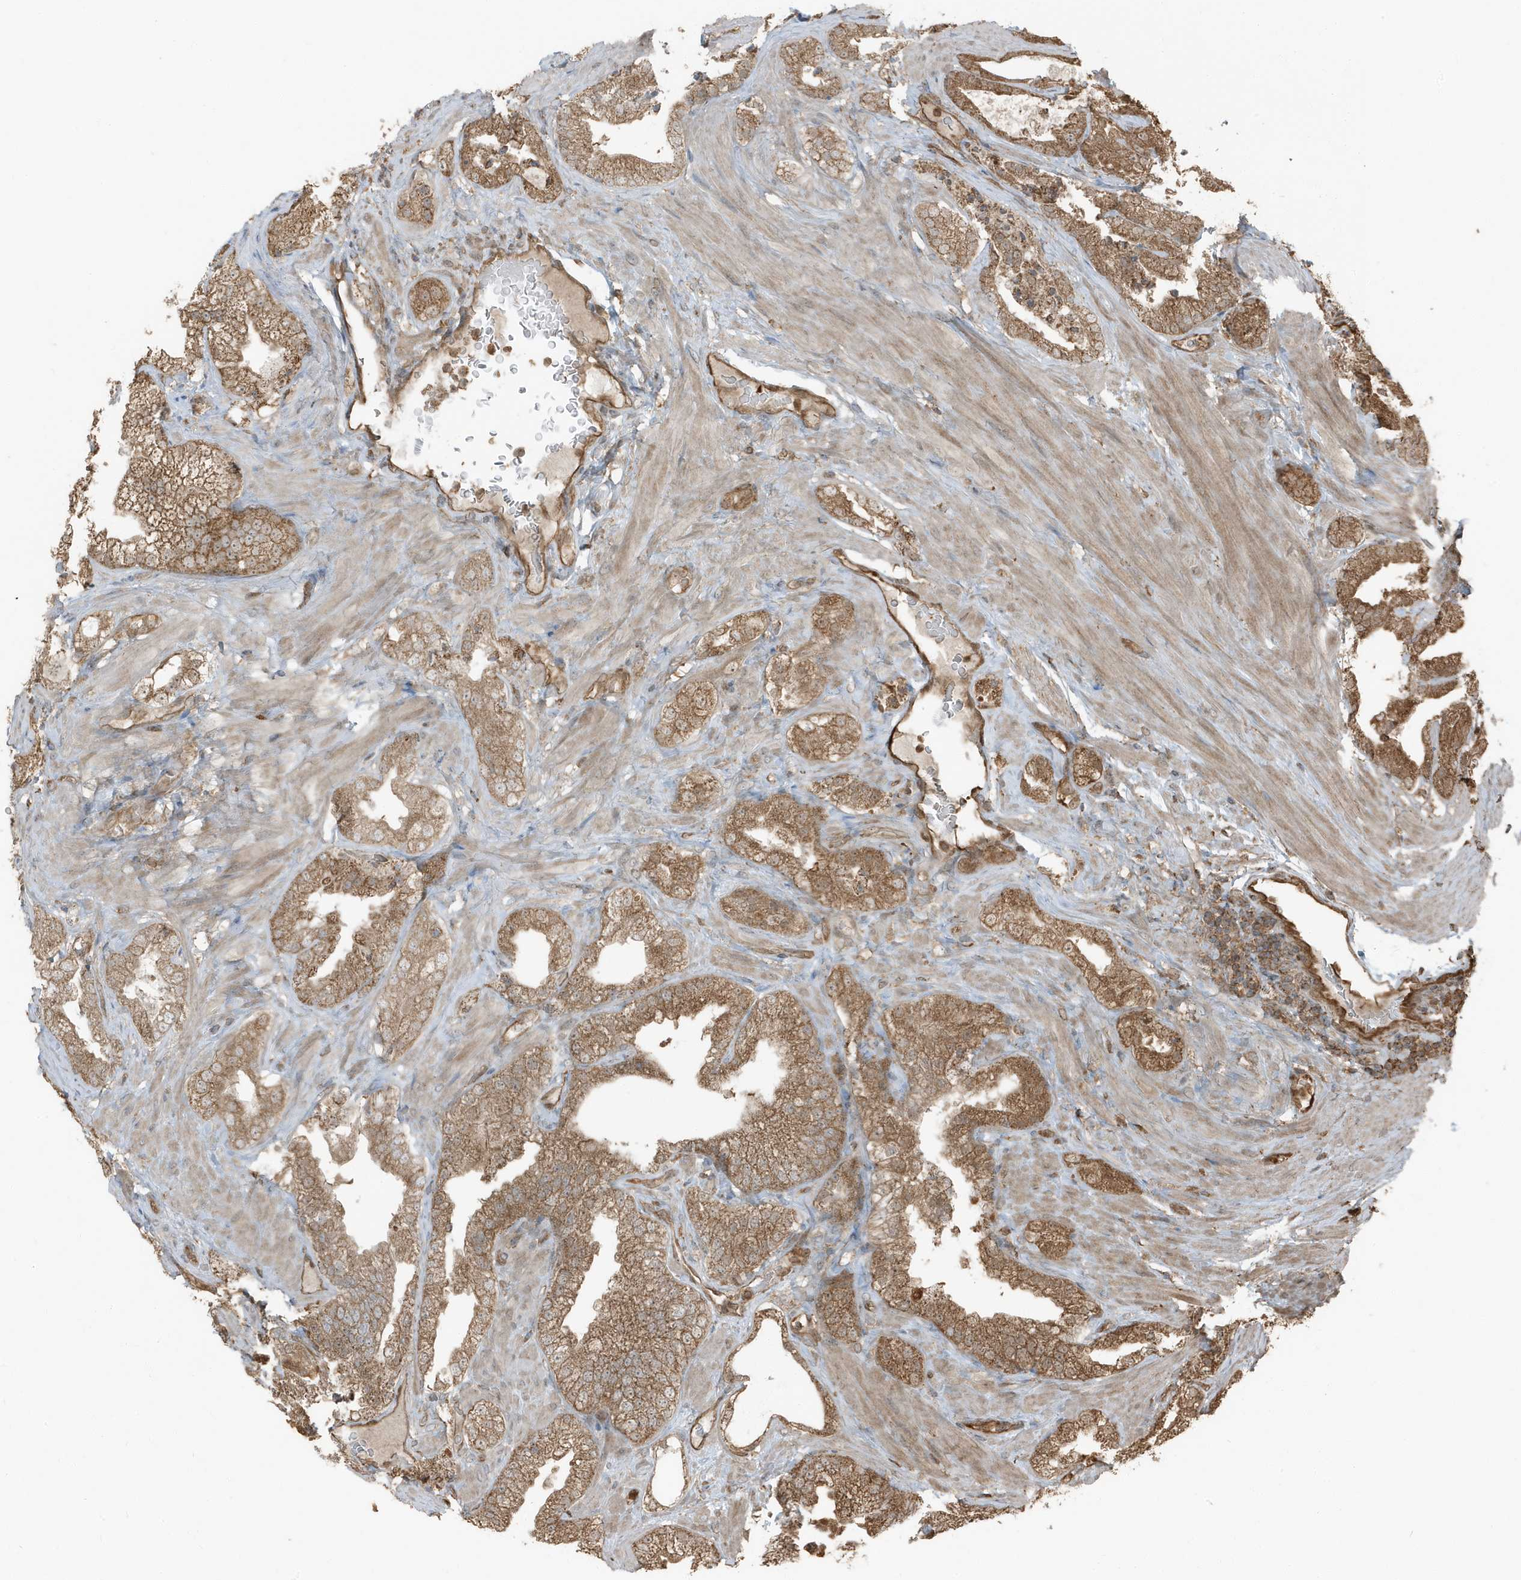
{"staining": {"intensity": "moderate", "quantity": ">75%", "location": "cytoplasmic/membranous"}, "tissue": "prostate cancer", "cell_type": "Tumor cells", "image_type": "cancer", "snomed": [{"axis": "morphology", "description": "Adenocarcinoma, High grade"}, {"axis": "topography", "description": "Prostate"}], "caption": "The micrograph exhibits immunohistochemical staining of prostate cancer (high-grade adenocarcinoma). There is moderate cytoplasmic/membranous staining is present in about >75% of tumor cells. The staining is performed using DAB brown chromogen to label protein expression. The nuclei are counter-stained blue using hematoxylin.", "gene": "AZI2", "patient": {"sex": "male", "age": 58}}